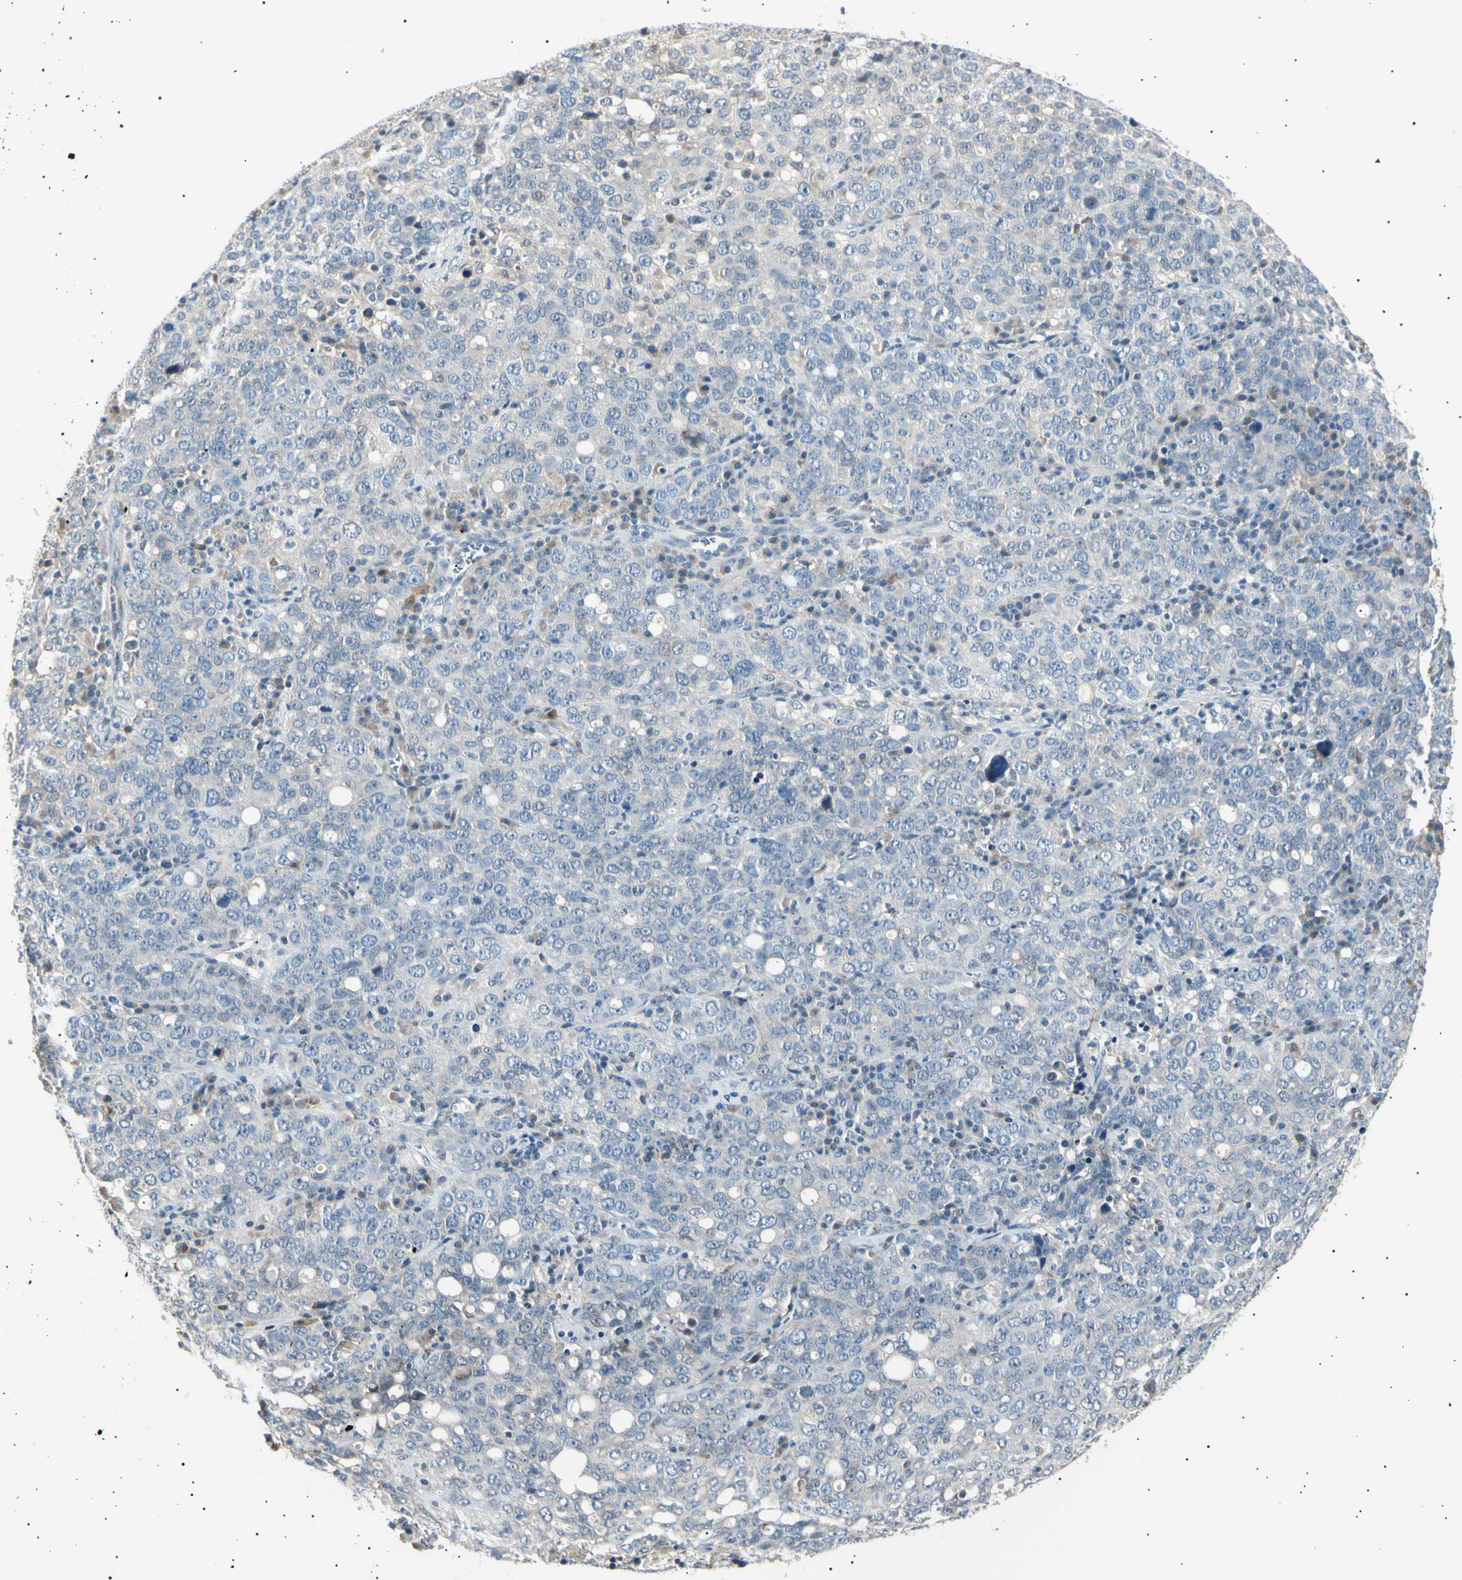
{"staining": {"intensity": "negative", "quantity": "none", "location": "none"}, "tissue": "ovarian cancer", "cell_type": "Tumor cells", "image_type": "cancer", "snomed": [{"axis": "morphology", "description": "Carcinoma, endometroid"}, {"axis": "topography", "description": "Ovary"}], "caption": "Tumor cells show no significant positivity in ovarian cancer.", "gene": "LHPP", "patient": {"sex": "female", "age": 62}}